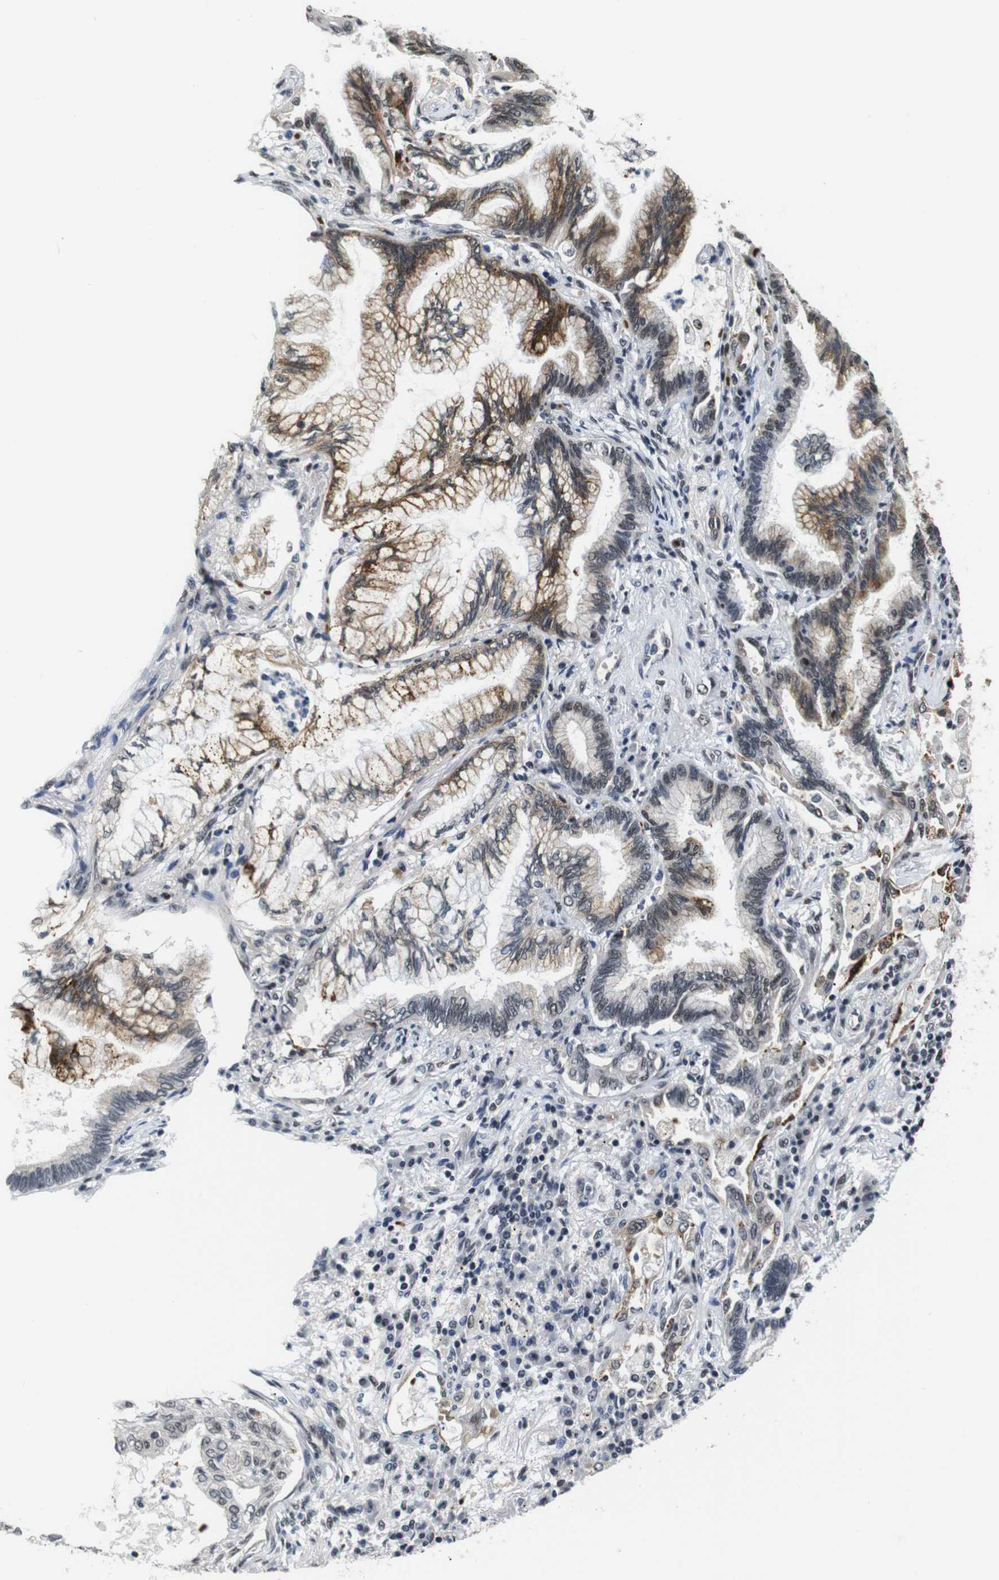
{"staining": {"intensity": "moderate", "quantity": "25%-75%", "location": "cytoplasmic/membranous"}, "tissue": "lung cancer", "cell_type": "Tumor cells", "image_type": "cancer", "snomed": [{"axis": "morphology", "description": "Normal tissue, NOS"}, {"axis": "morphology", "description": "Adenocarcinoma, NOS"}, {"axis": "topography", "description": "Bronchus"}, {"axis": "topography", "description": "Lung"}], "caption": "This photomicrograph demonstrates IHC staining of human lung cancer, with medium moderate cytoplasmic/membranous expression in about 25%-75% of tumor cells.", "gene": "ILDR2", "patient": {"sex": "female", "age": 70}}